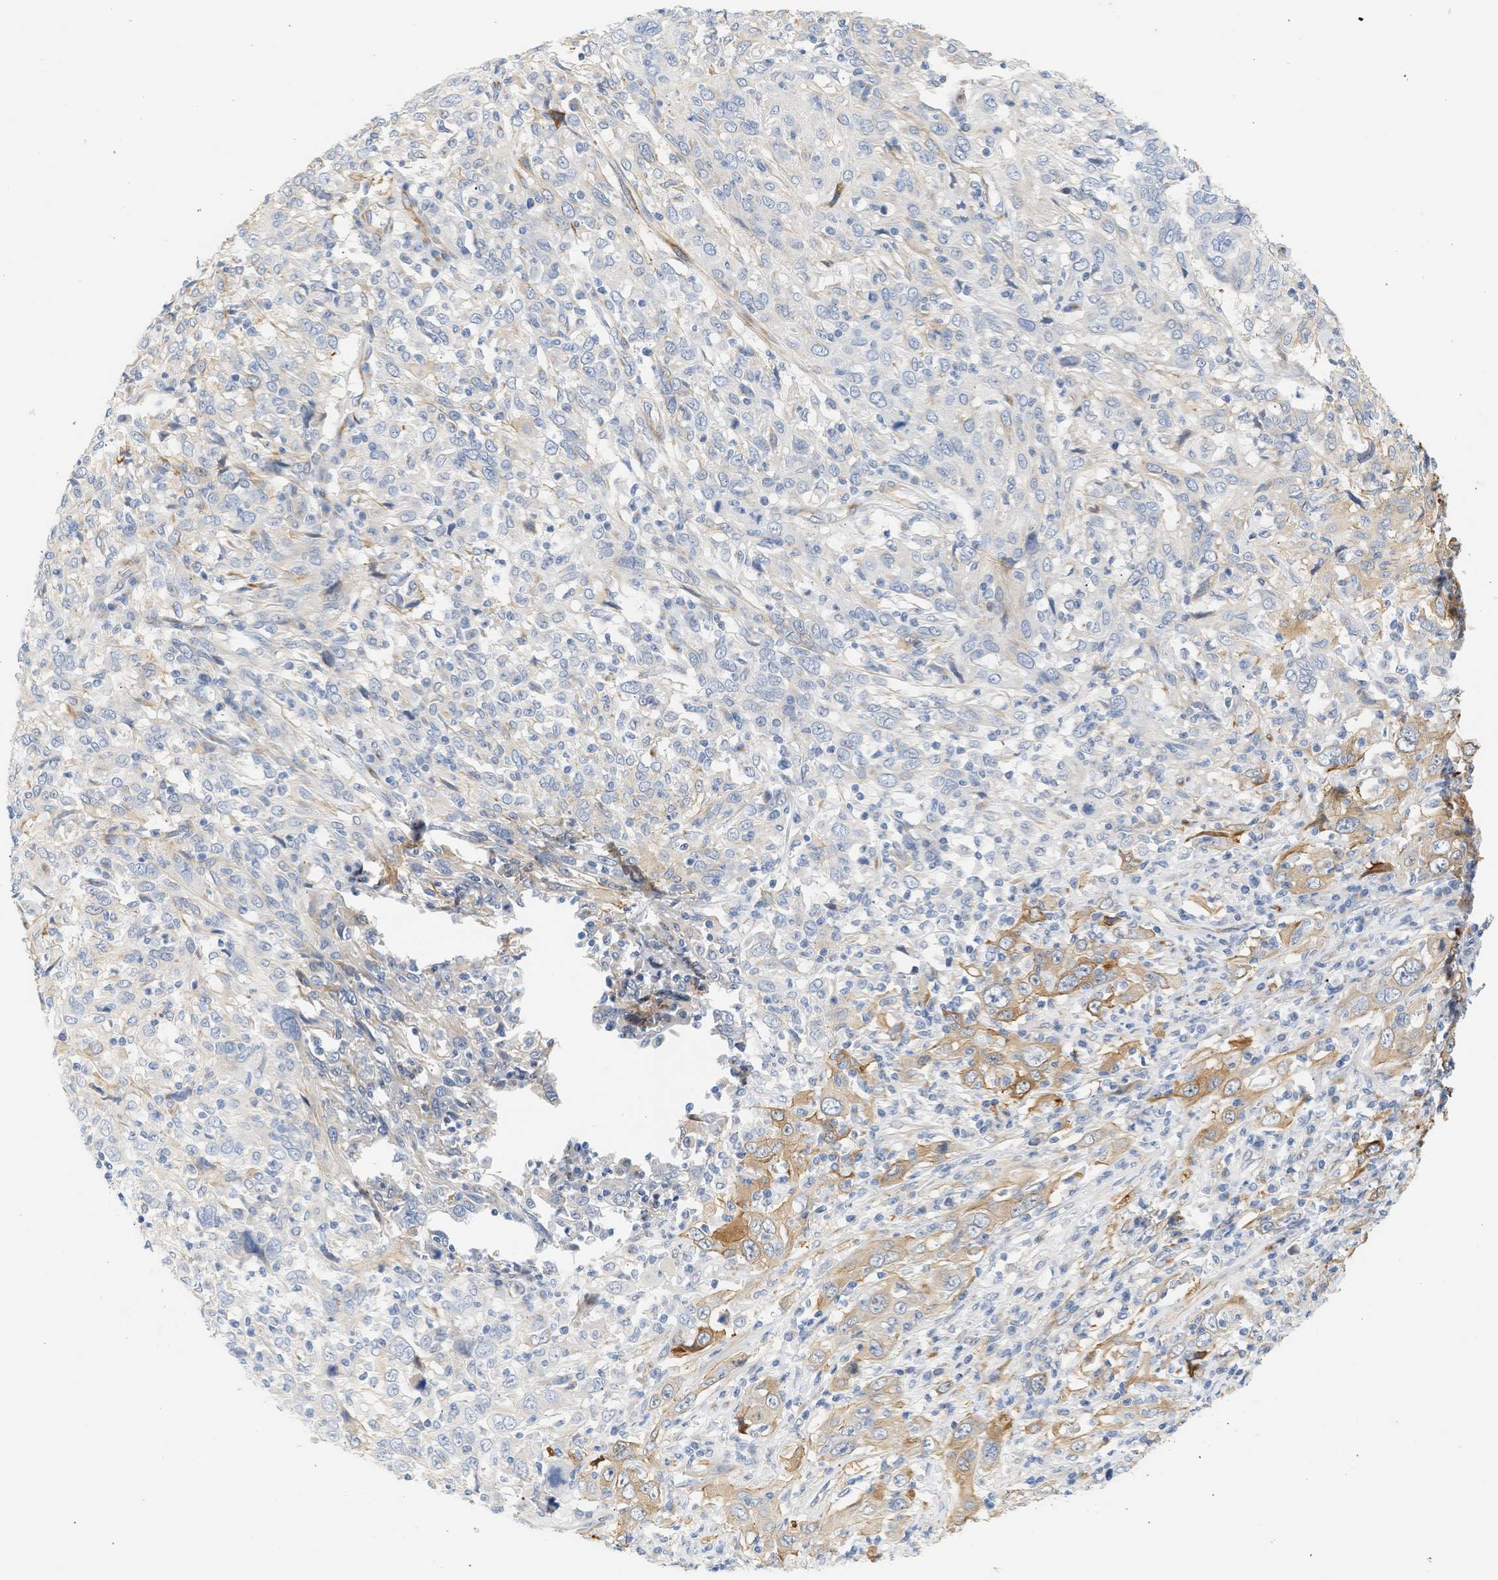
{"staining": {"intensity": "moderate", "quantity": "<25%", "location": "cytoplasmic/membranous"}, "tissue": "cervical cancer", "cell_type": "Tumor cells", "image_type": "cancer", "snomed": [{"axis": "morphology", "description": "Squamous cell carcinoma, NOS"}, {"axis": "topography", "description": "Cervix"}], "caption": "IHC image of cervical cancer (squamous cell carcinoma) stained for a protein (brown), which reveals low levels of moderate cytoplasmic/membranous positivity in approximately <25% of tumor cells.", "gene": "SLC30A7", "patient": {"sex": "female", "age": 46}}